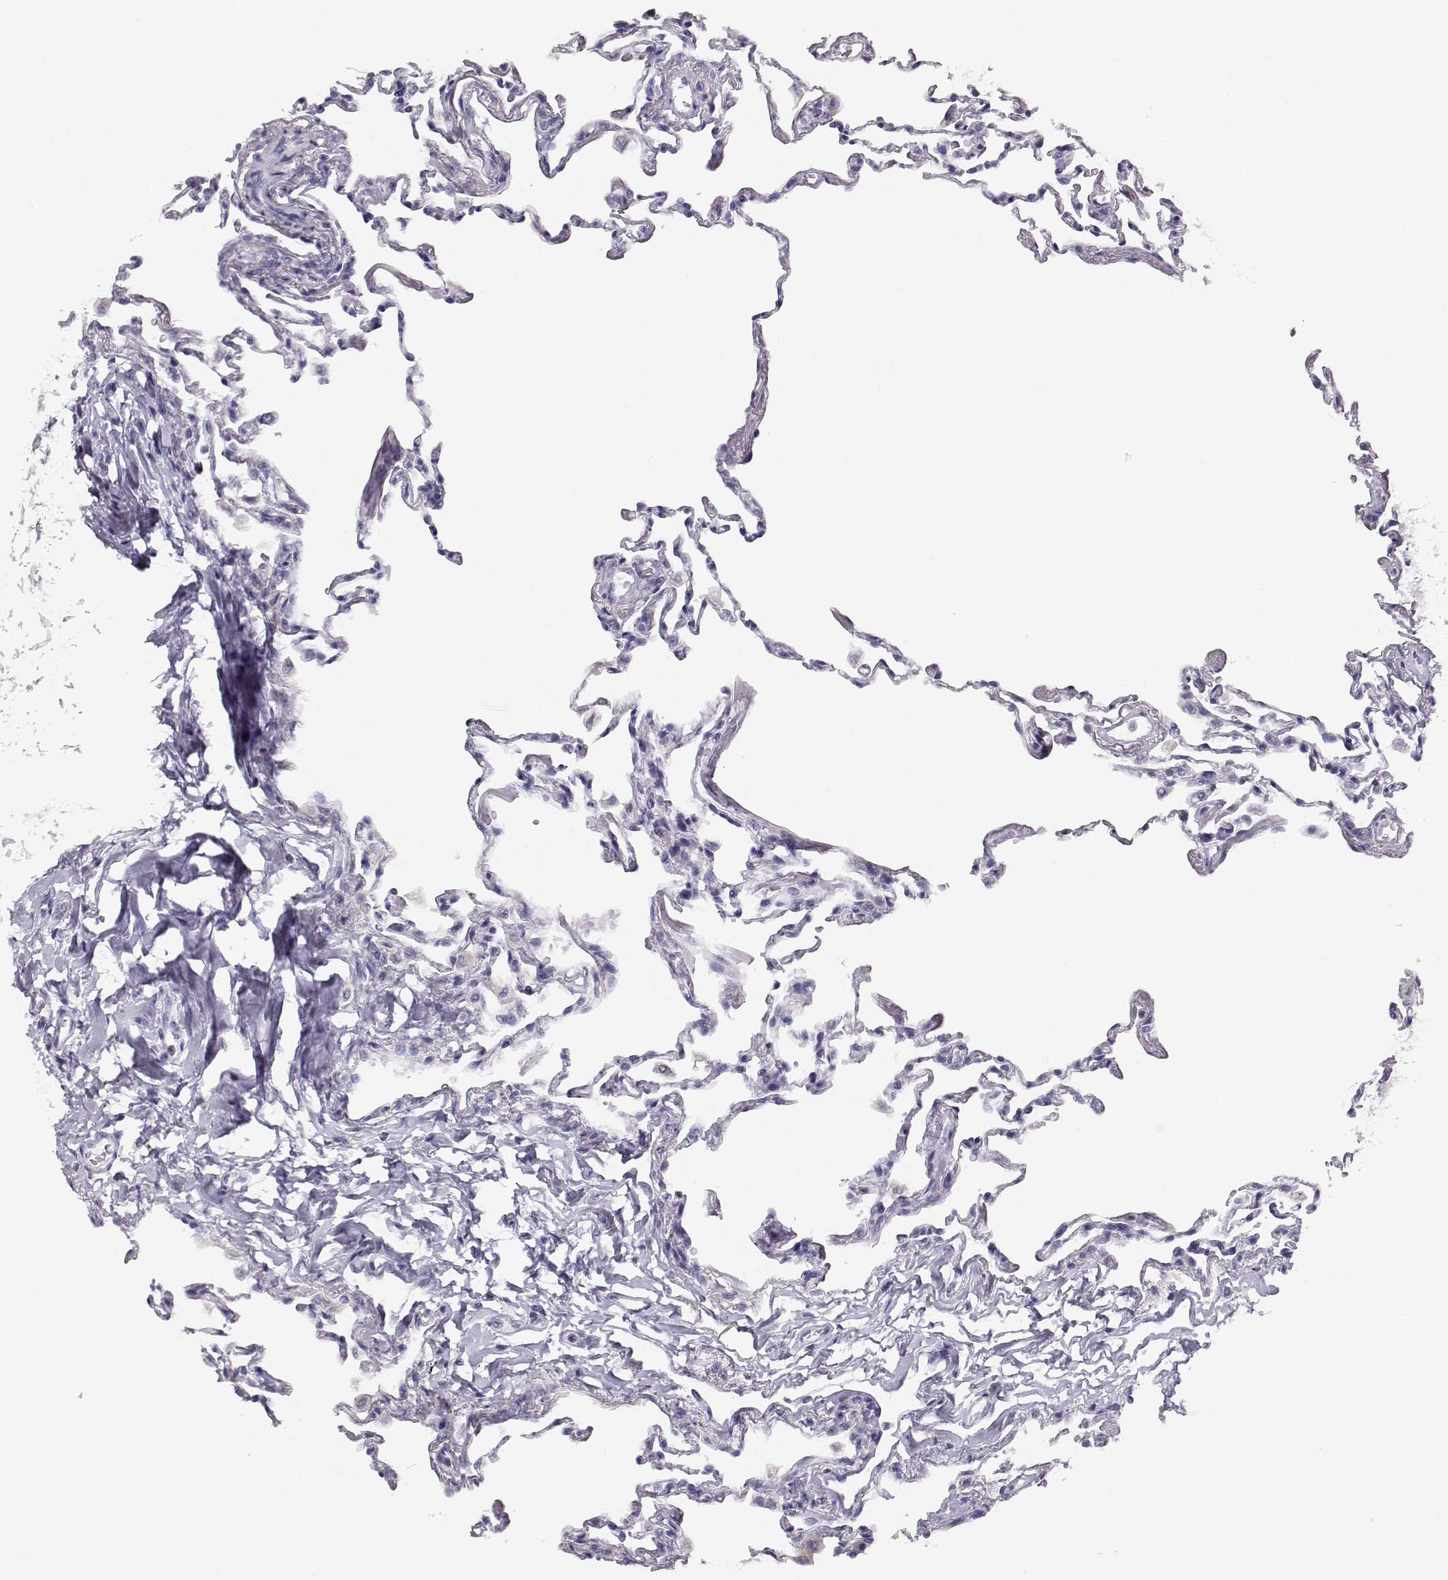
{"staining": {"intensity": "negative", "quantity": "none", "location": "none"}, "tissue": "lung", "cell_type": "Alveolar cells", "image_type": "normal", "snomed": [{"axis": "morphology", "description": "Normal tissue, NOS"}, {"axis": "topography", "description": "Lung"}], "caption": "DAB immunohistochemical staining of normal human lung exhibits no significant staining in alveolar cells. The staining is performed using DAB brown chromogen with nuclei counter-stained in using hematoxylin.", "gene": "FAM166A", "patient": {"sex": "female", "age": 57}}